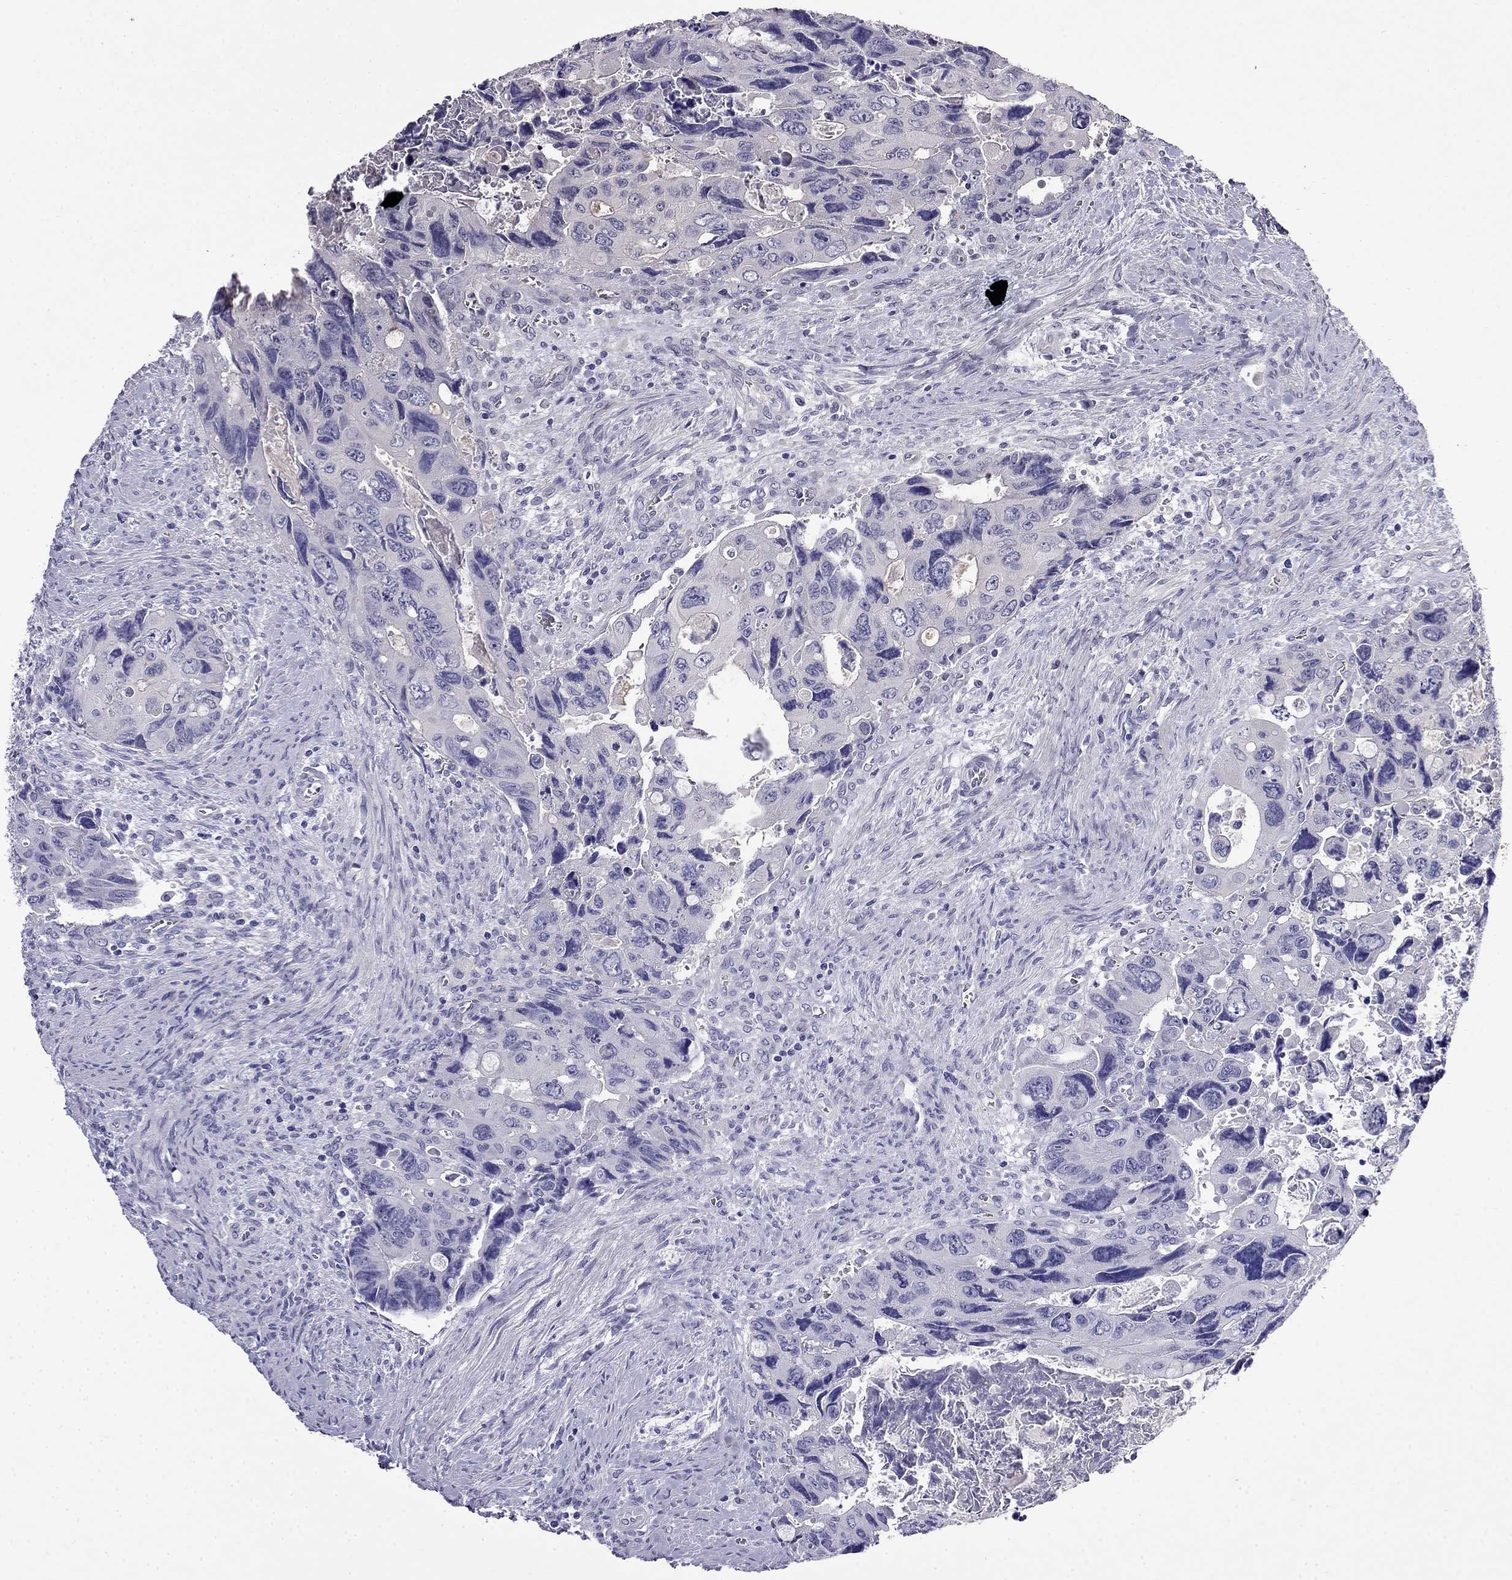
{"staining": {"intensity": "negative", "quantity": "none", "location": "none"}, "tissue": "colorectal cancer", "cell_type": "Tumor cells", "image_type": "cancer", "snomed": [{"axis": "morphology", "description": "Adenocarcinoma, NOS"}, {"axis": "topography", "description": "Rectum"}], "caption": "The image exhibits no significant staining in tumor cells of colorectal cancer.", "gene": "MYO15A", "patient": {"sex": "male", "age": 62}}